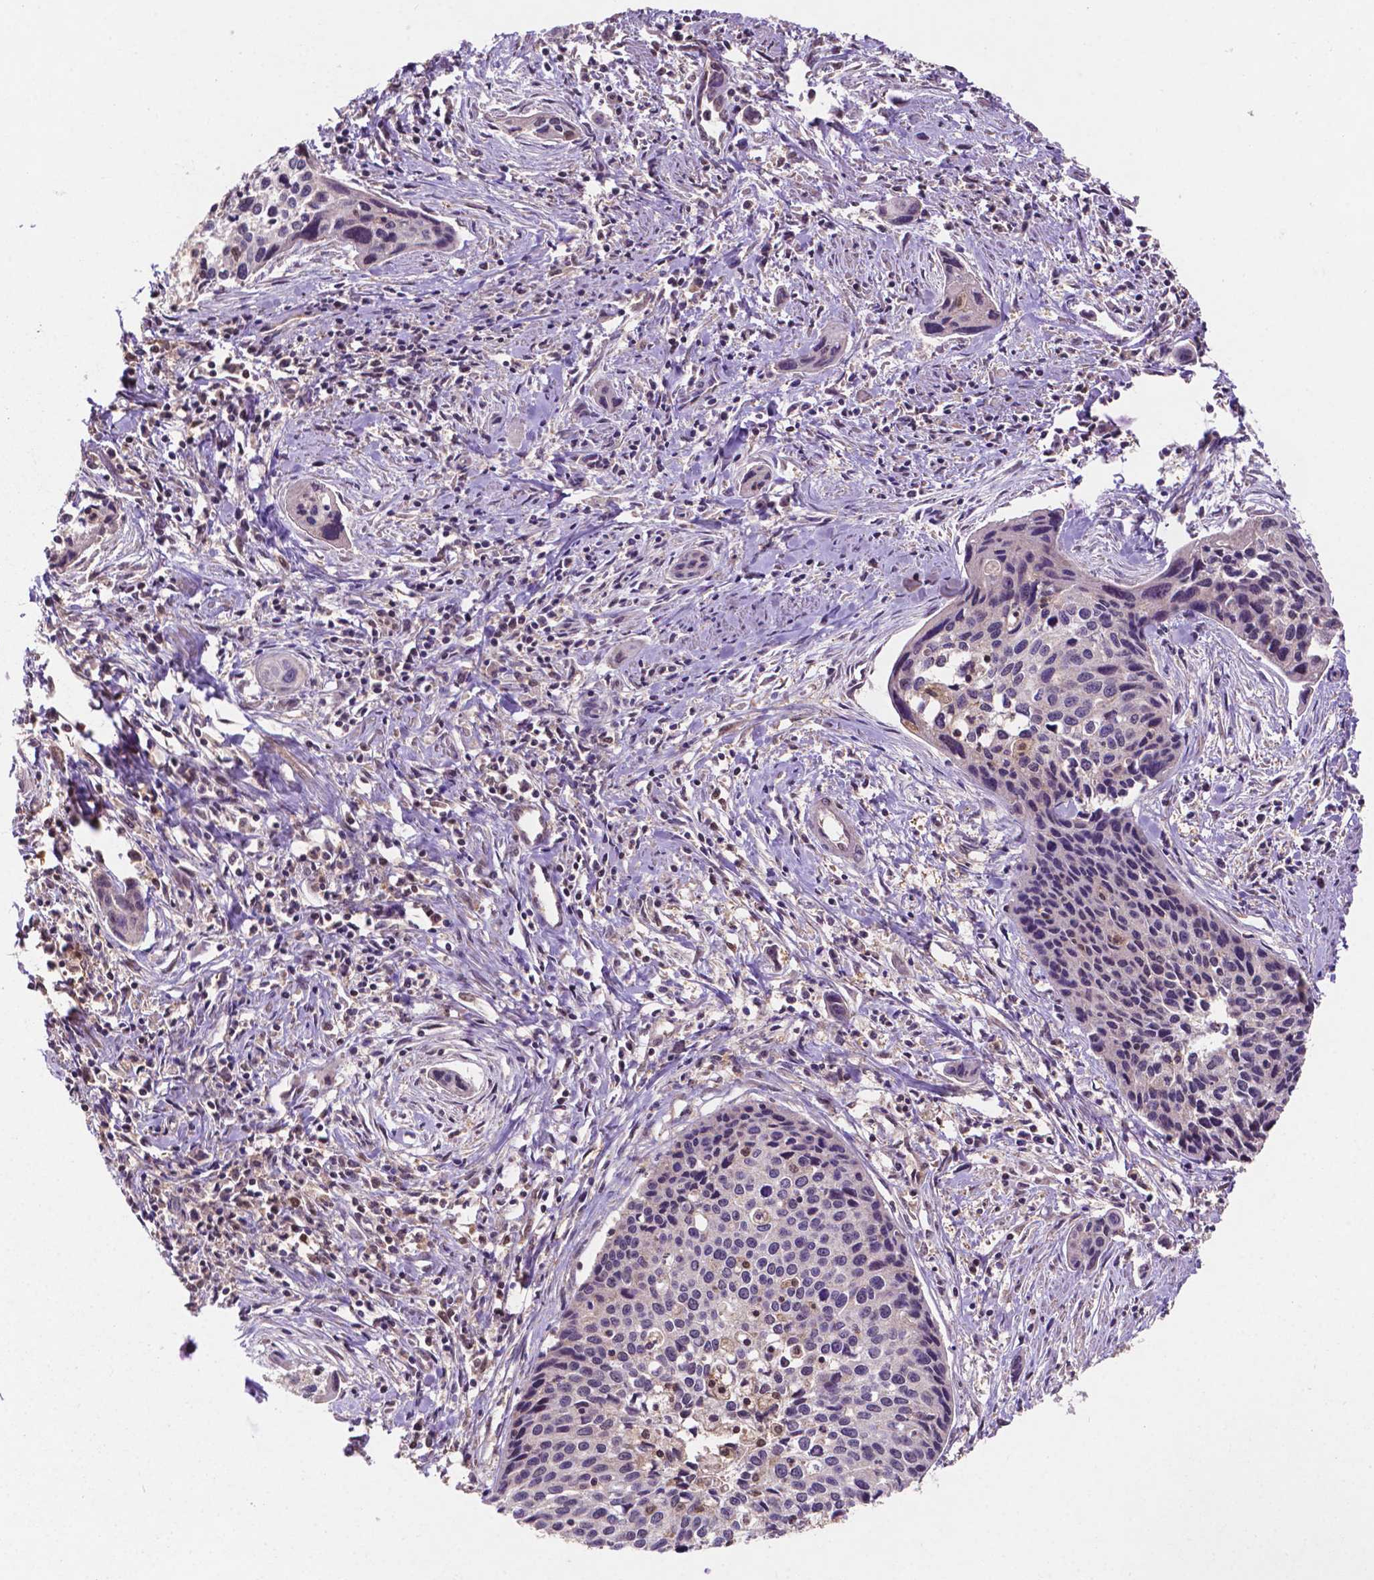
{"staining": {"intensity": "negative", "quantity": "none", "location": "none"}, "tissue": "cervical cancer", "cell_type": "Tumor cells", "image_type": "cancer", "snomed": [{"axis": "morphology", "description": "Squamous cell carcinoma, NOS"}, {"axis": "topography", "description": "Cervix"}], "caption": "This is a image of immunohistochemistry staining of cervical squamous cell carcinoma, which shows no positivity in tumor cells.", "gene": "UBE2L6", "patient": {"sex": "female", "age": 31}}